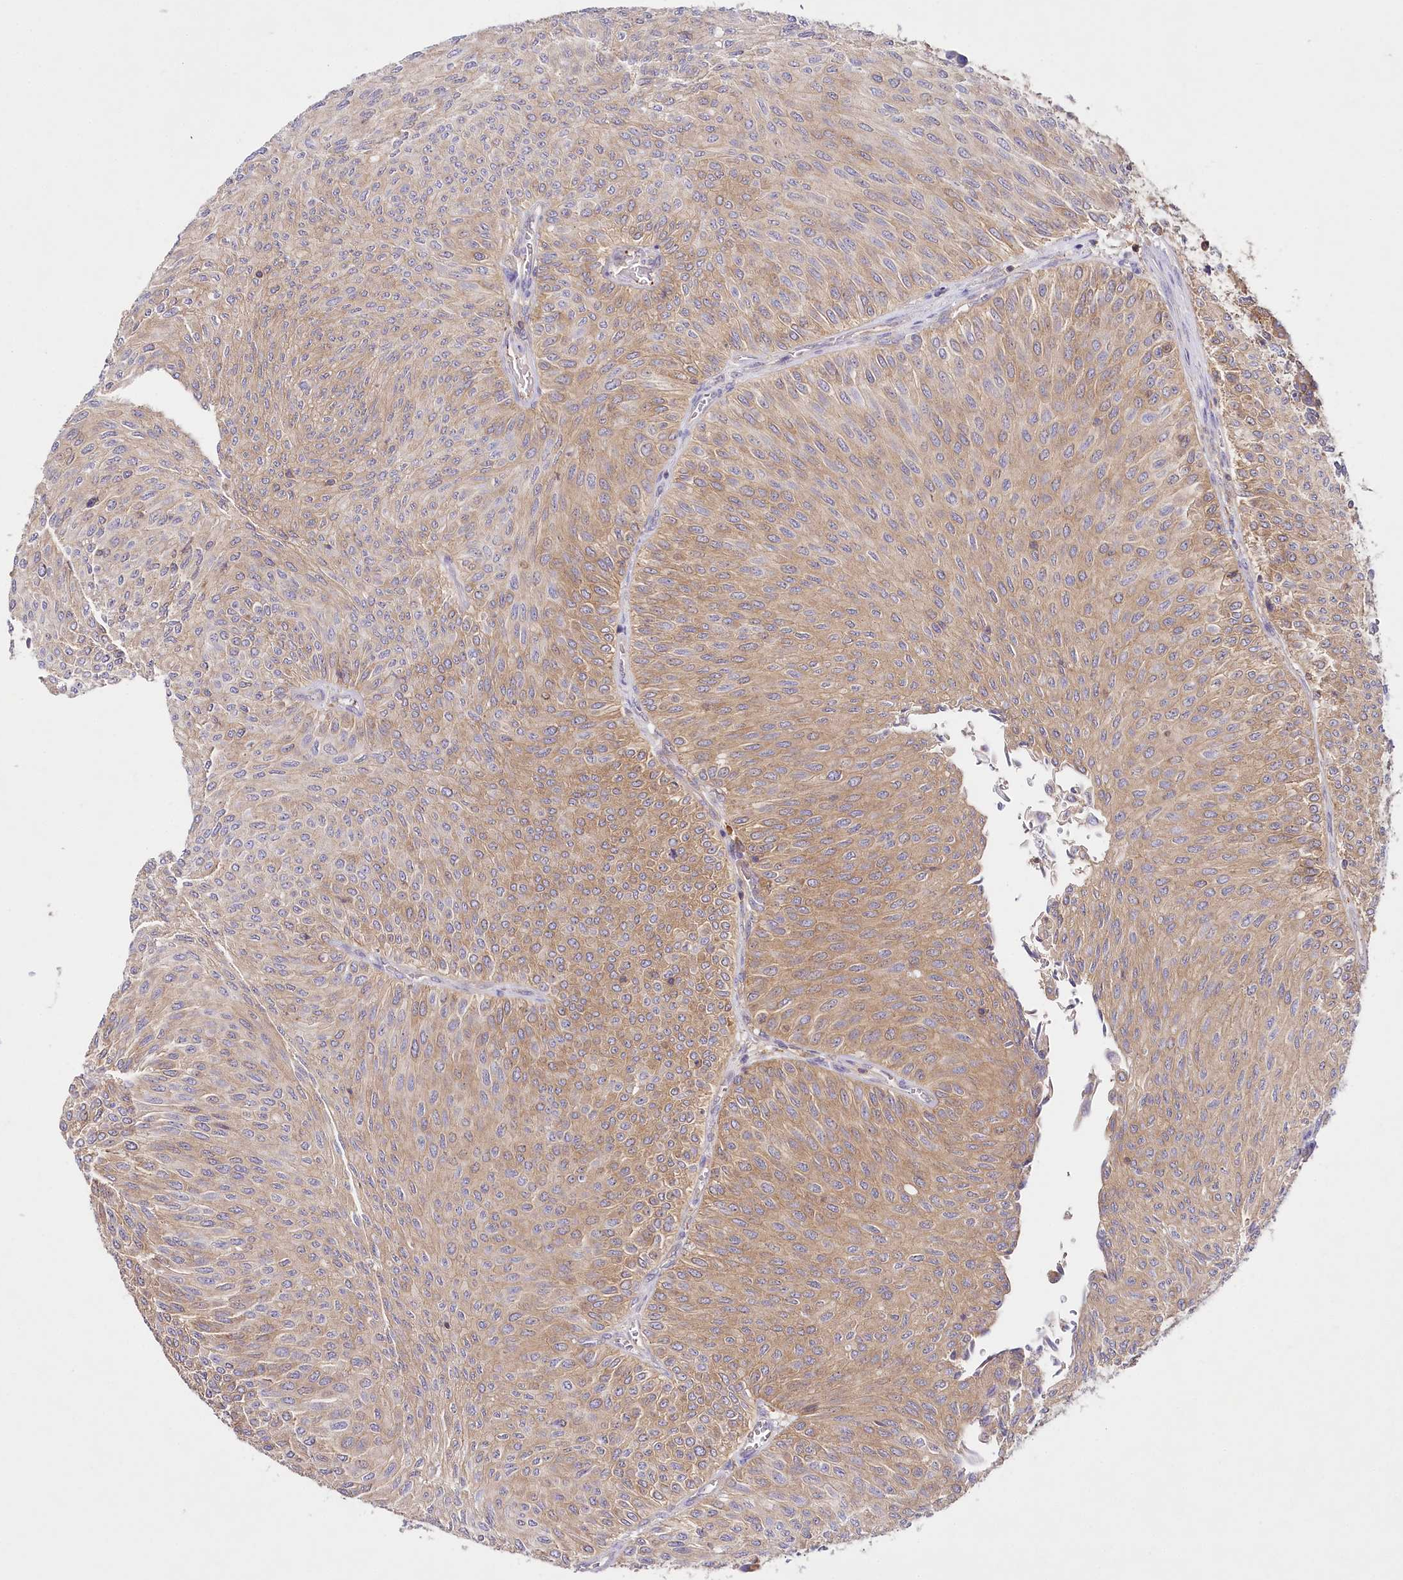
{"staining": {"intensity": "weak", "quantity": "25%-75%", "location": "cytoplasmic/membranous"}, "tissue": "urothelial cancer", "cell_type": "Tumor cells", "image_type": "cancer", "snomed": [{"axis": "morphology", "description": "Urothelial carcinoma, Low grade"}, {"axis": "topography", "description": "Urinary bladder"}], "caption": "Immunohistochemistry (DAB (3,3'-diaminobenzidine)) staining of urothelial carcinoma (low-grade) exhibits weak cytoplasmic/membranous protein positivity in approximately 25%-75% of tumor cells.", "gene": "ABRAXAS2", "patient": {"sex": "male", "age": 78}}